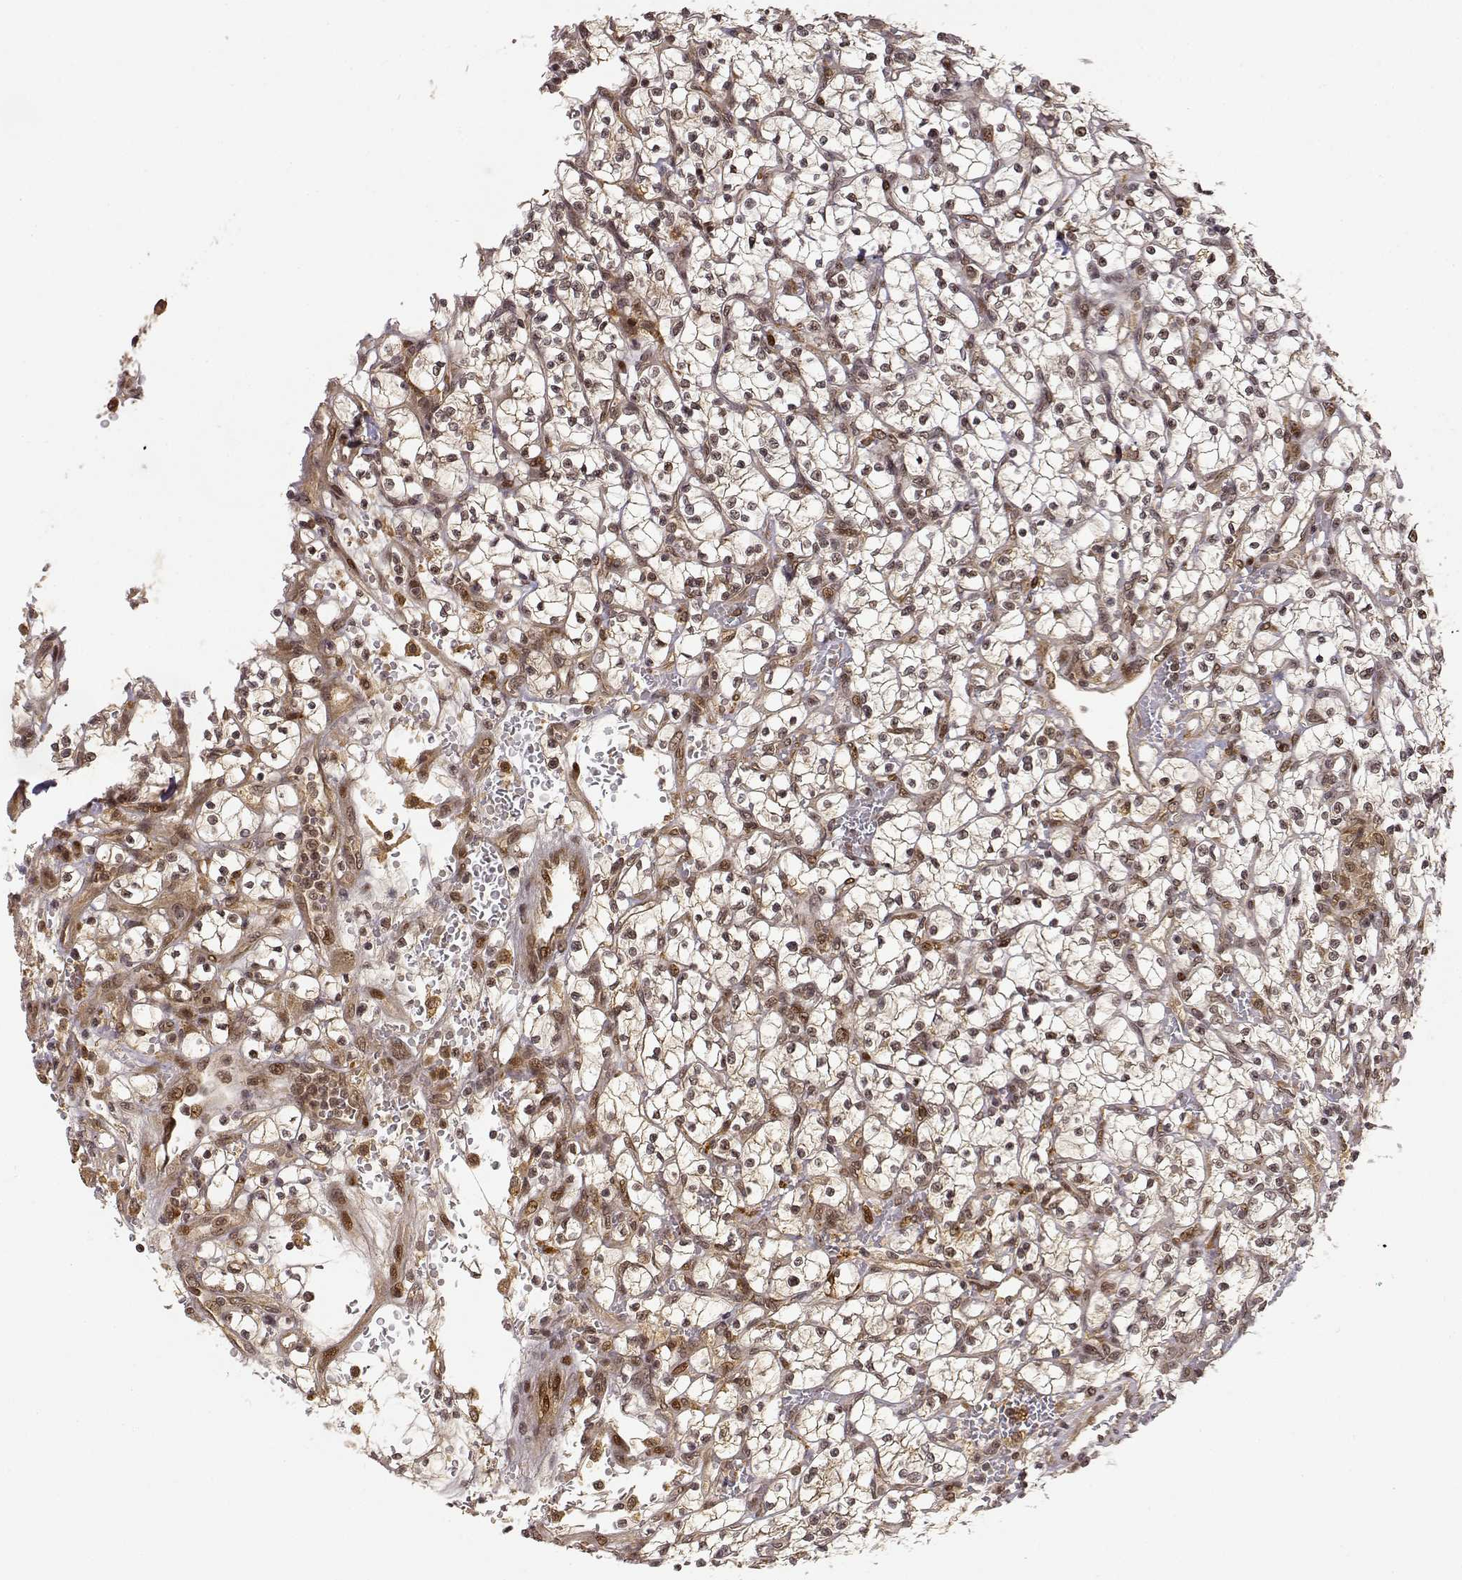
{"staining": {"intensity": "moderate", "quantity": ">75%", "location": "cytoplasmic/membranous,nuclear"}, "tissue": "renal cancer", "cell_type": "Tumor cells", "image_type": "cancer", "snomed": [{"axis": "morphology", "description": "Adenocarcinoma, NOS"}, {"axis": "topography", "description": "Kidney"}], "caption": "Moderate cytoplasmic/membranous and nuclear positivity is appreciated in about >75% of tumor cells in renal cancer (adenocarcinoma).", "gene": "MAEA", "patient": {"sex": "female", "age": 64}}